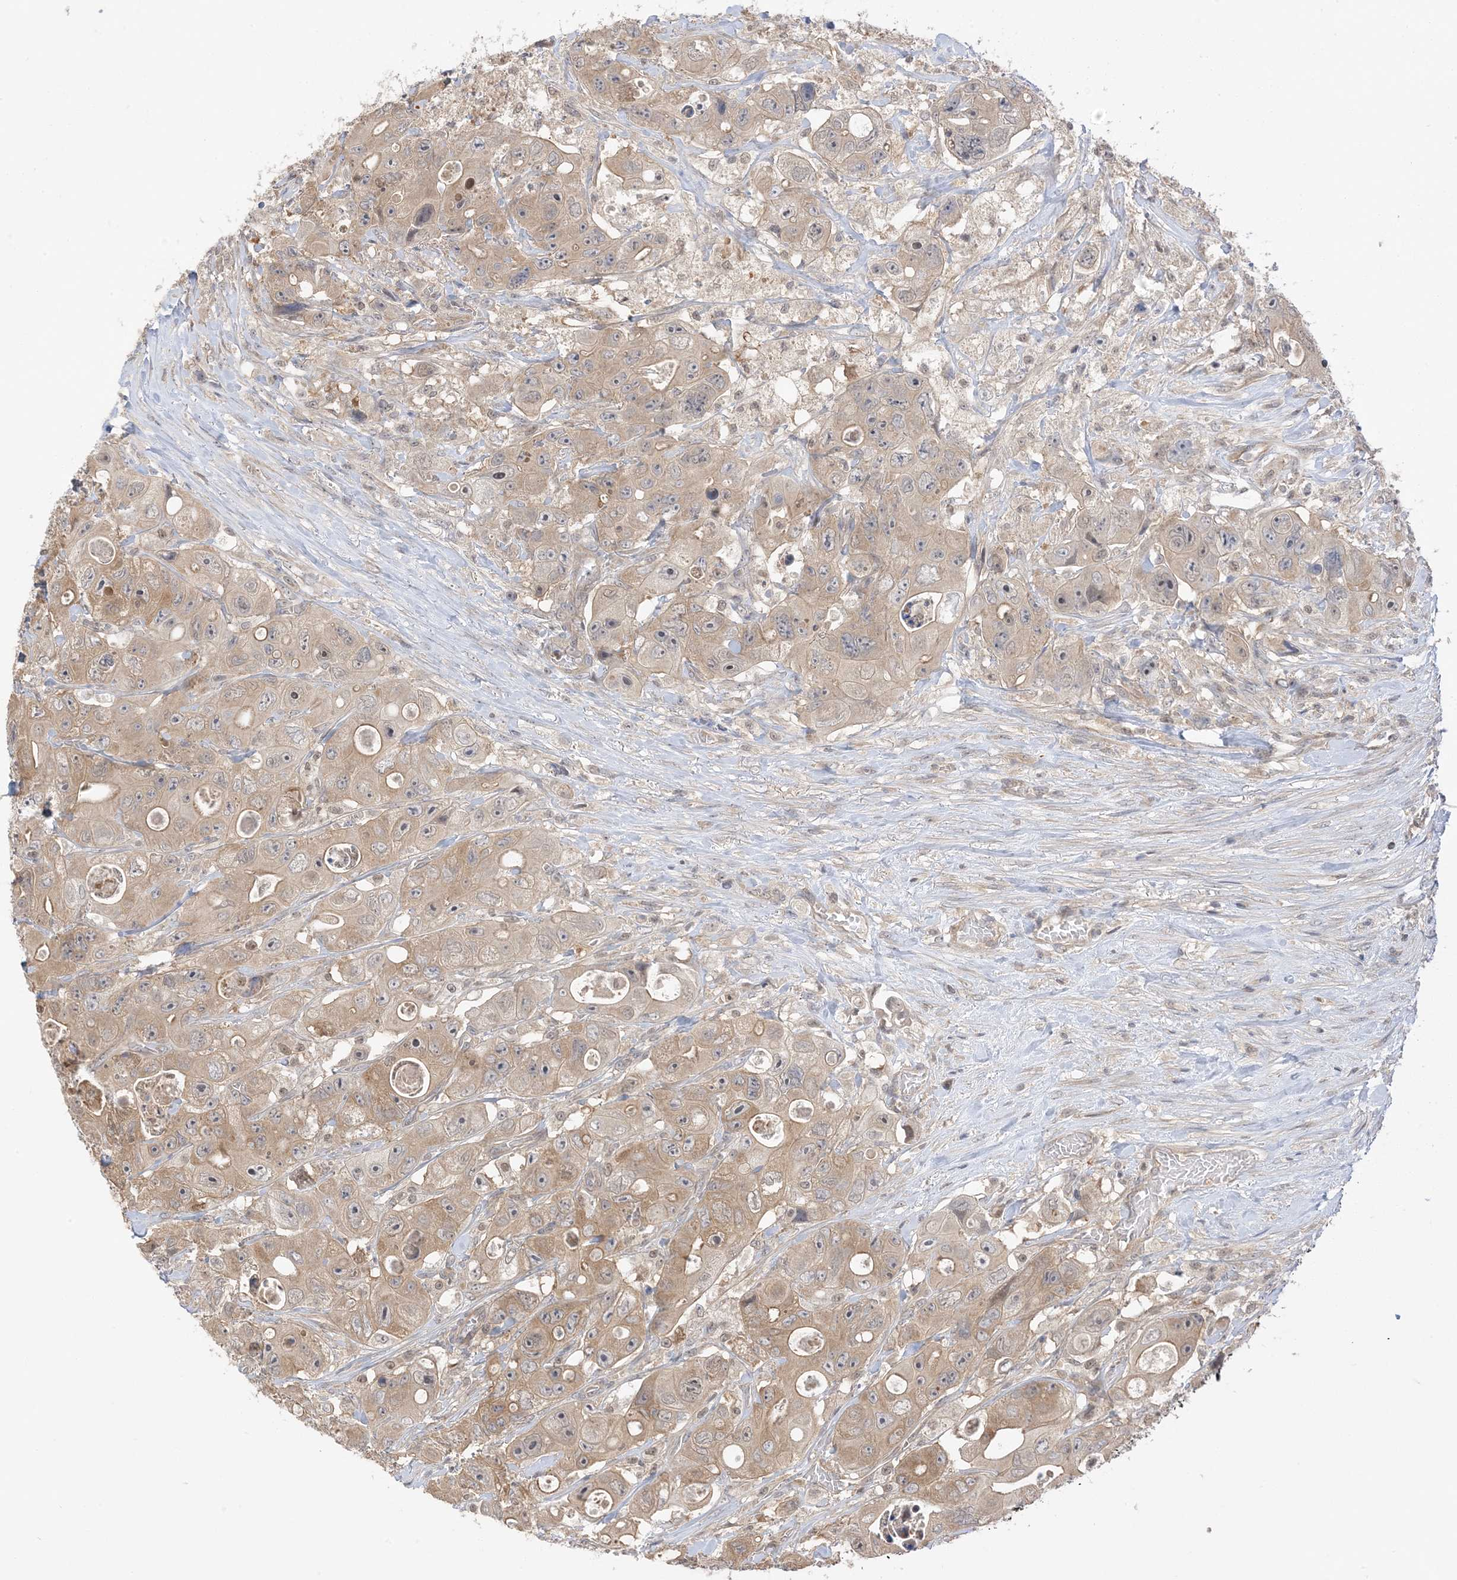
{"staining": {"intensity": "moderate", "quantity": "<25%", "location": "cytoplasmic/membranous"}, "tissue": "colorectal cancer", "cell_type": "Tumor cells", "image_type": "cancer", "snomed": [{"axis": "morphology", "description": "Adenocarcinoma, NOS"}, {"axis": "topography", "description": "Colon"}], "caption": "Immunohistochemical staining of colorectal cancer displays low levels of moderate cytoplasmic/membranous positivity in approximately <25% of tumor cells. Using DAB (3,3'-diaminobenzidine) (brown) and hematoxylin (blue) stains, captured at high magnification using brightfield microscopy.", "gene": "WDR26", "patient": {"sex": "female", "age": 46}}